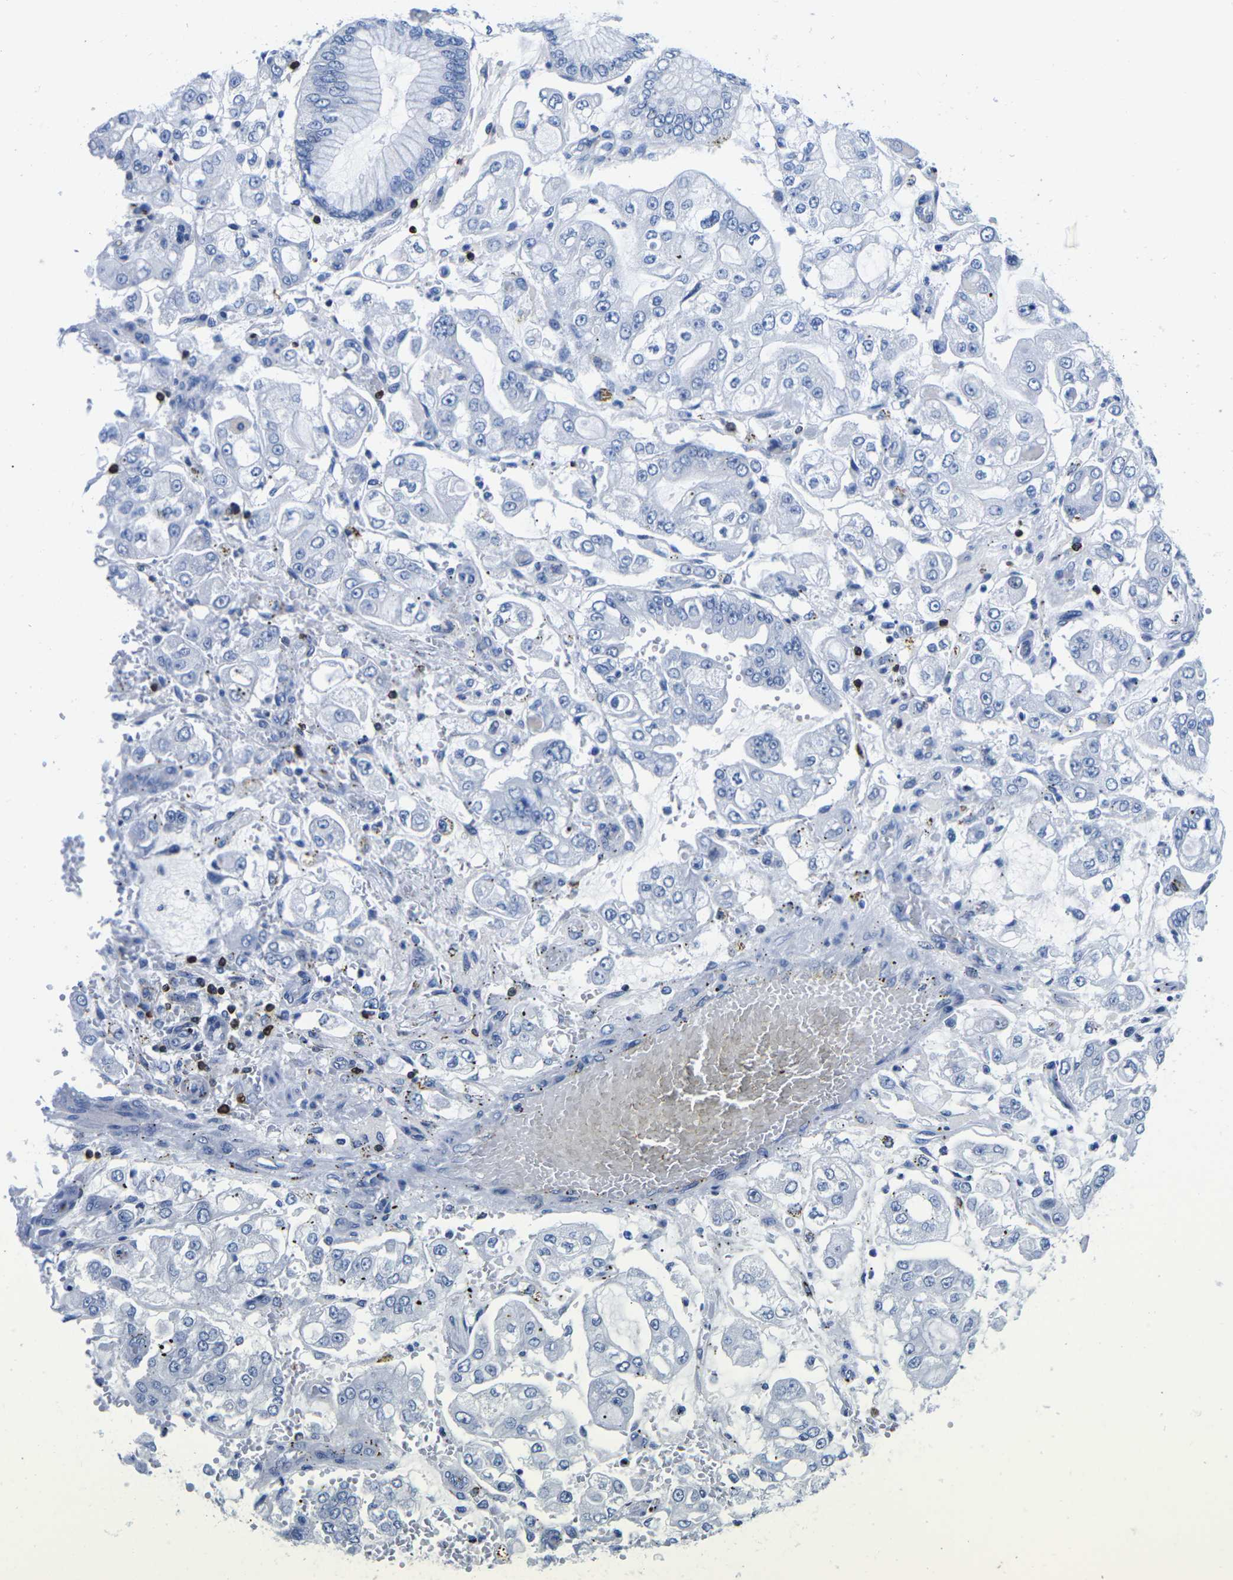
{"staining": {"intensity": "negative", "quantity": "none", "location": "none"}, "tissue": "stomach cancer", "cell_type": "Tumor cells", "image_type": "cancer", "snomed": [{"axis": "morphology", "description": "Adenocarcinoma, NOS"}, {"axis": "topography", "description": "Stomach"}], "caption": "Immunohistochemistry photomicrograph of neoplastic tissue: human stomach cancer (adenocarcinoma) stained with DAB reveals no significant protein staining in tumor cells.", "gene": "CTSW", "patient": {"sex": "male", "age": 76}}